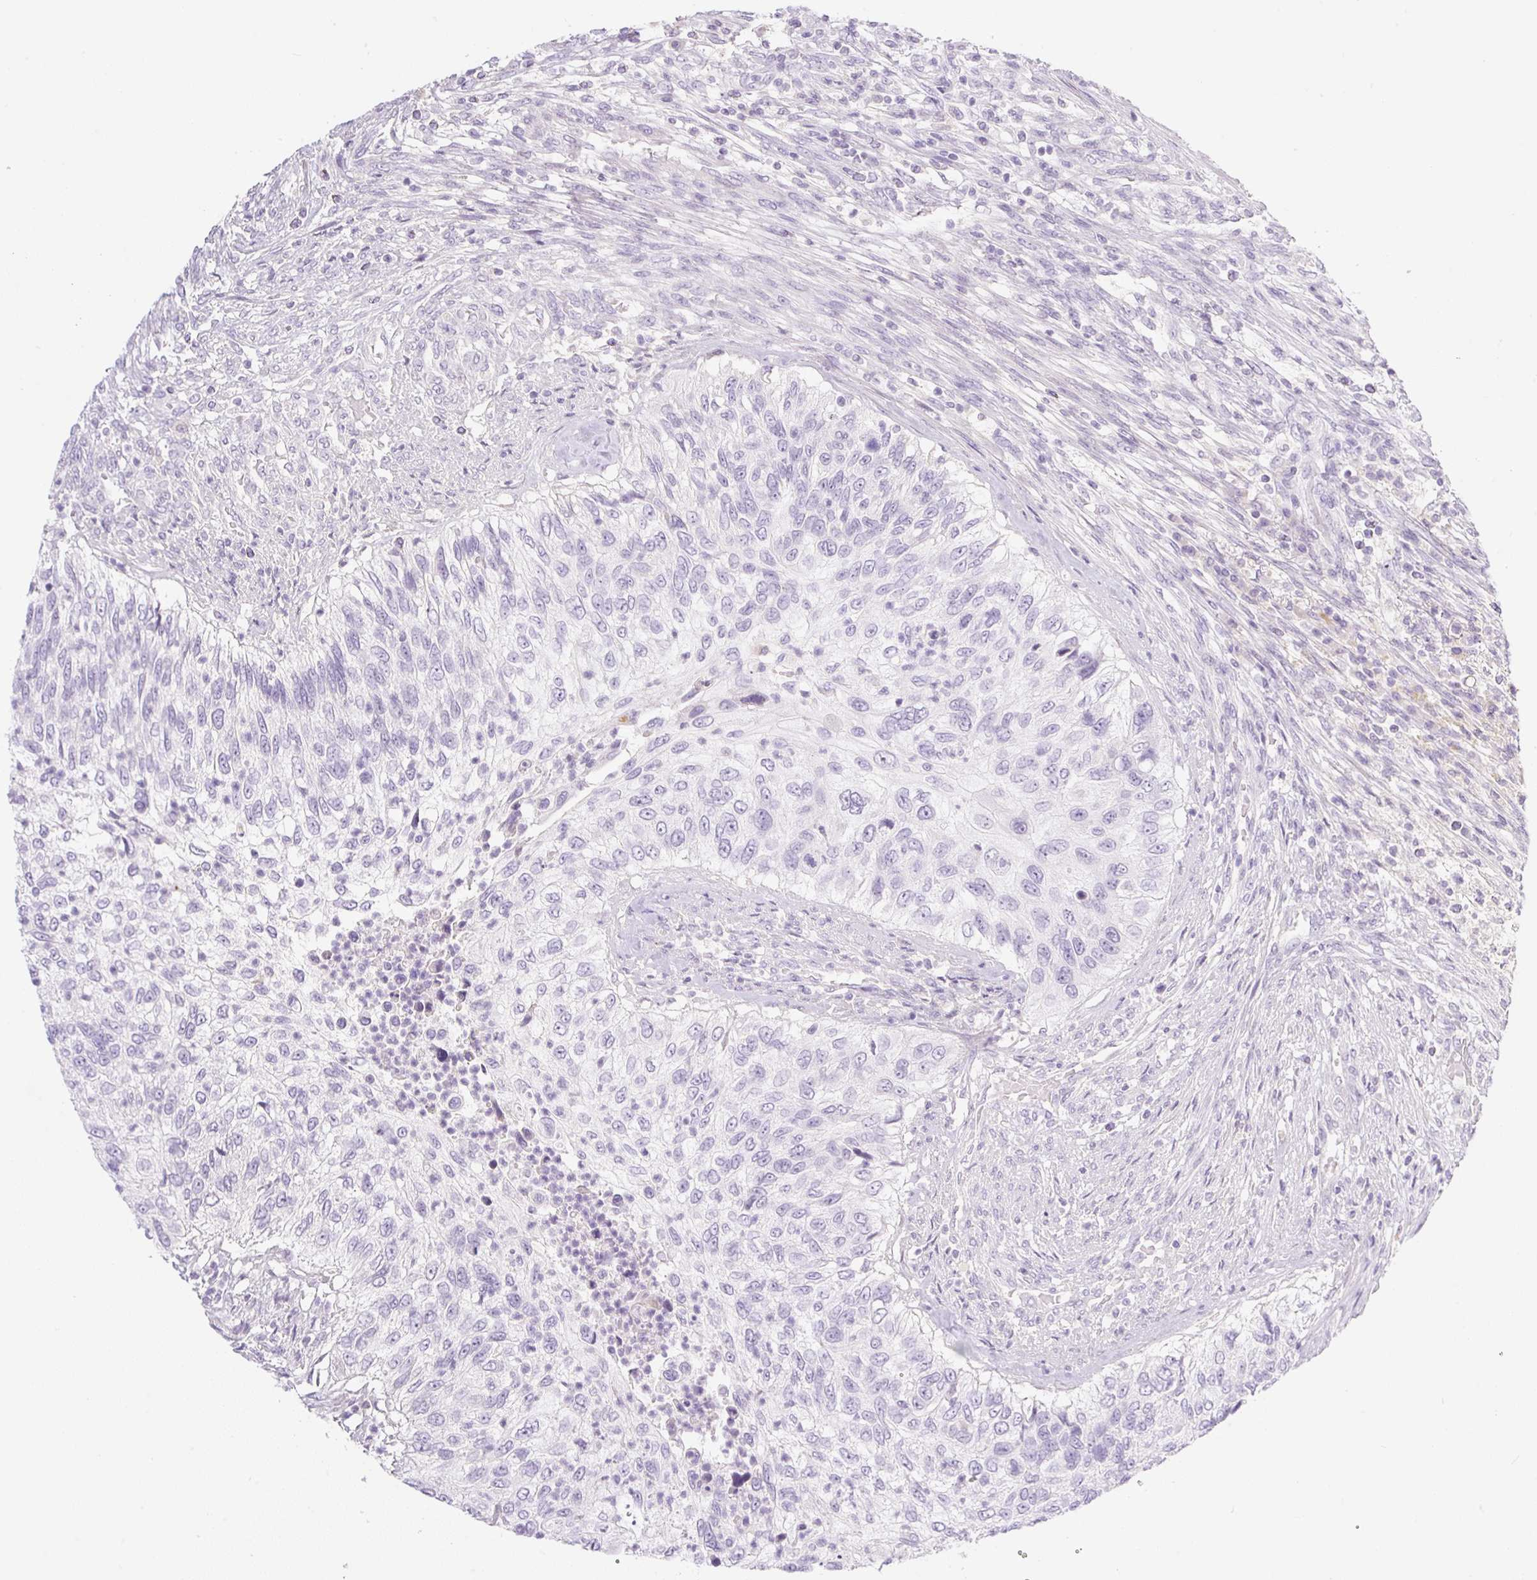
{"staining": {"intensity": "negative", "quantity": "none", "location": "none"}, "tissue": "urothelial cancer", "cell_type": "Tumor cells", "image_type": "cancer", "snomed": [{"axis": "morphology", "description": "Urothelial carcinoma, High grade"}, {"axis": "topography", "description": "Urinary bladder"}], "caption": "High-grade urothelial carcinoma was stained to show a protein in brown. There is no significant expression in tumor cells.", "gene": "MIA2", "patient": {"sex": "female", "age": 60}}